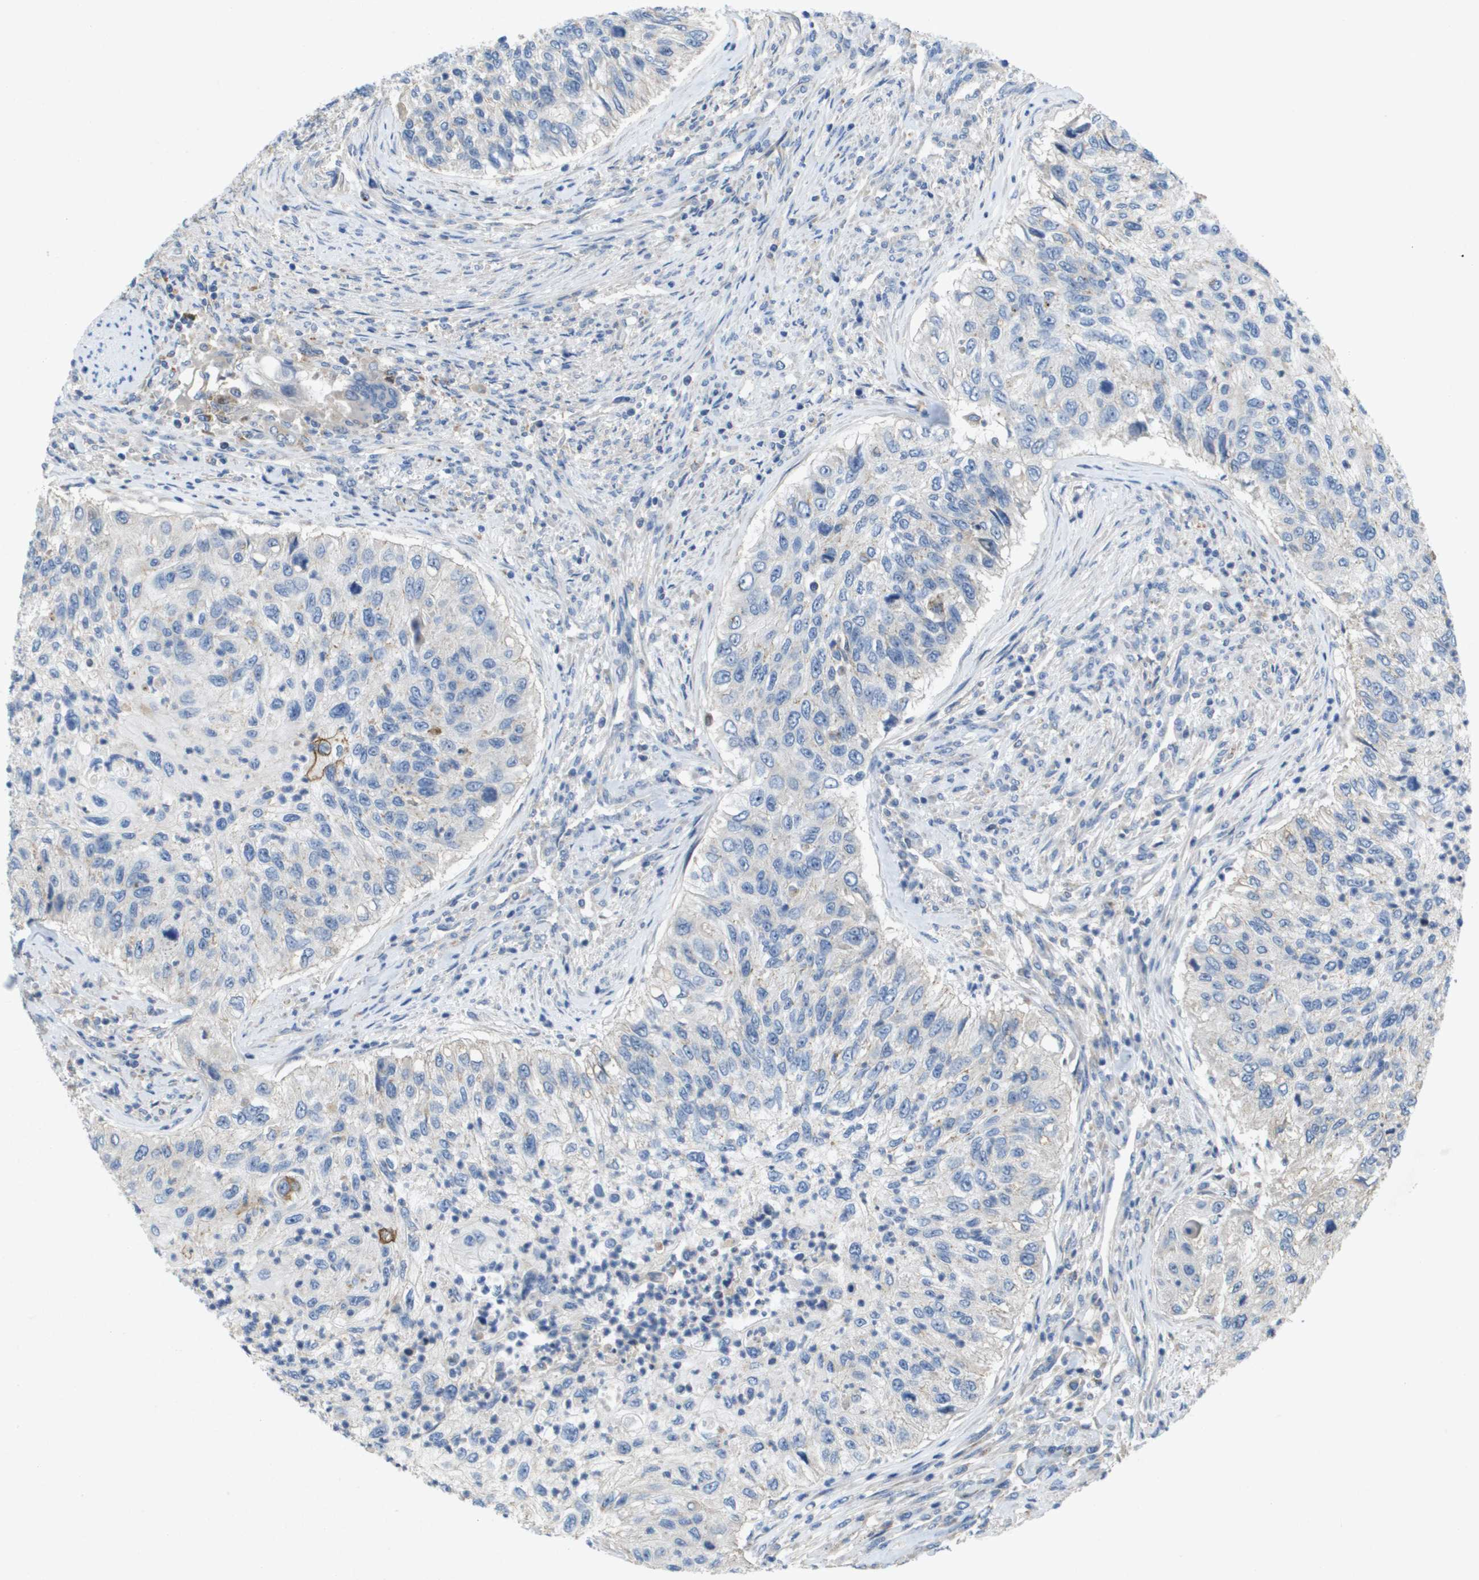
{"staining": {"intensity": "negative", "quantity": "none", "location": "none"}, "tissue": "urothelial cancer", "cell_type": "Tumor cells", "image_type": "cancer", "snomed": [{"axis": "morphology", "description": "Urothelial carcinoma, High grade"}, {"axis": "topography", "description": "Urinary bladder"}], "caption": "DAB (3,3'-diaminobenzidine) immunohistochemical staining of high-grade urothelial carcinoma demonstrates no significant staining in tumor cells.", "gene": "B3GNT5", "patient": {"sex": "female", "age": 60}}